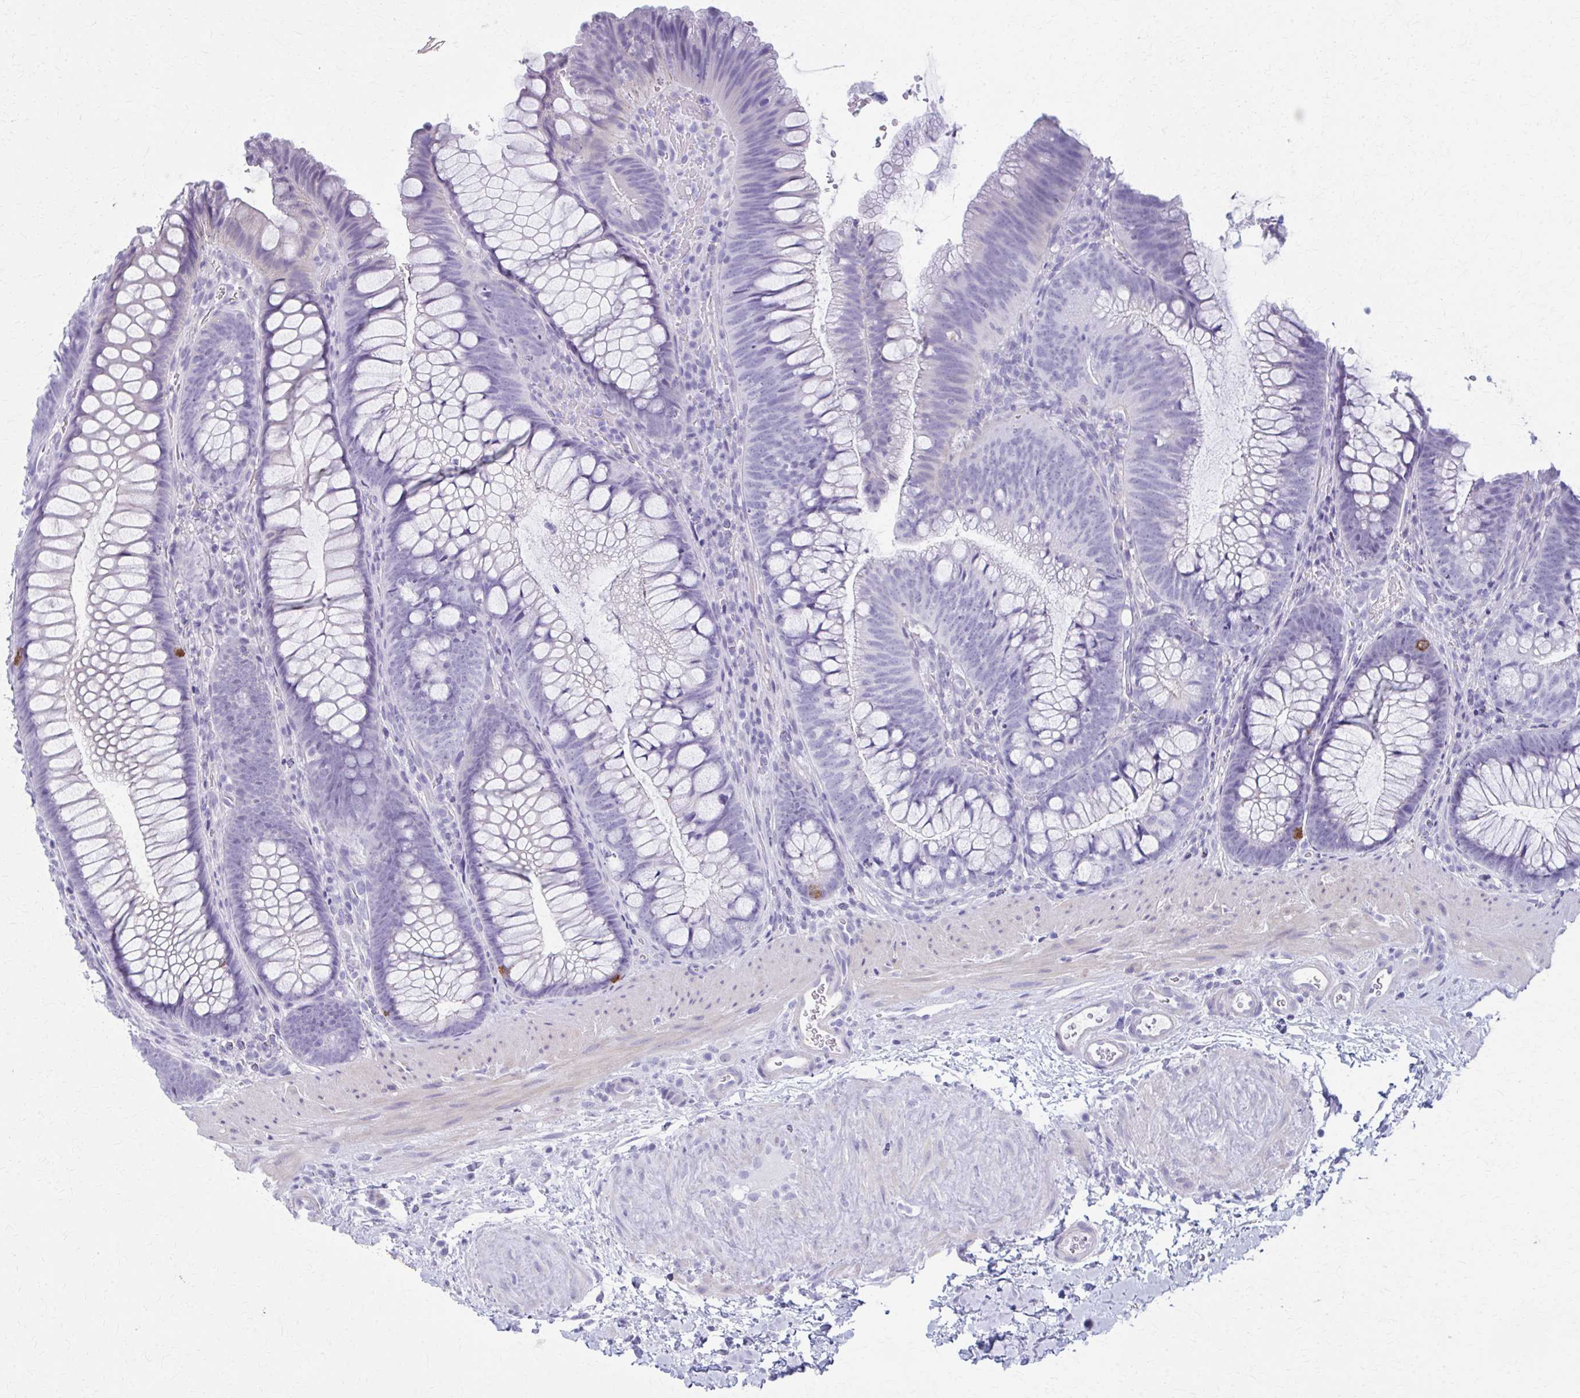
{"staining": {"intensity": "negative", "quantity": "none", "location": "none"}, "tissue": "colon", "cell_type": "Endothelial cells", "image_type": "normal", "snomed": [{"axis": "morphology", "description": "Normal tissue, NOS"}, {"axis": "morphology", "description": "Adenoma, NOS"}, {"axis": "topography", "description": "Soft tissue"}, {"axis": "topography", "description": "Colon"}], "caption": "The micrograph demonstrates no staining of endothelial cells in benign colon.", "gene": "MPLKIP", "patient": {"sex": "male", "age": 47}}